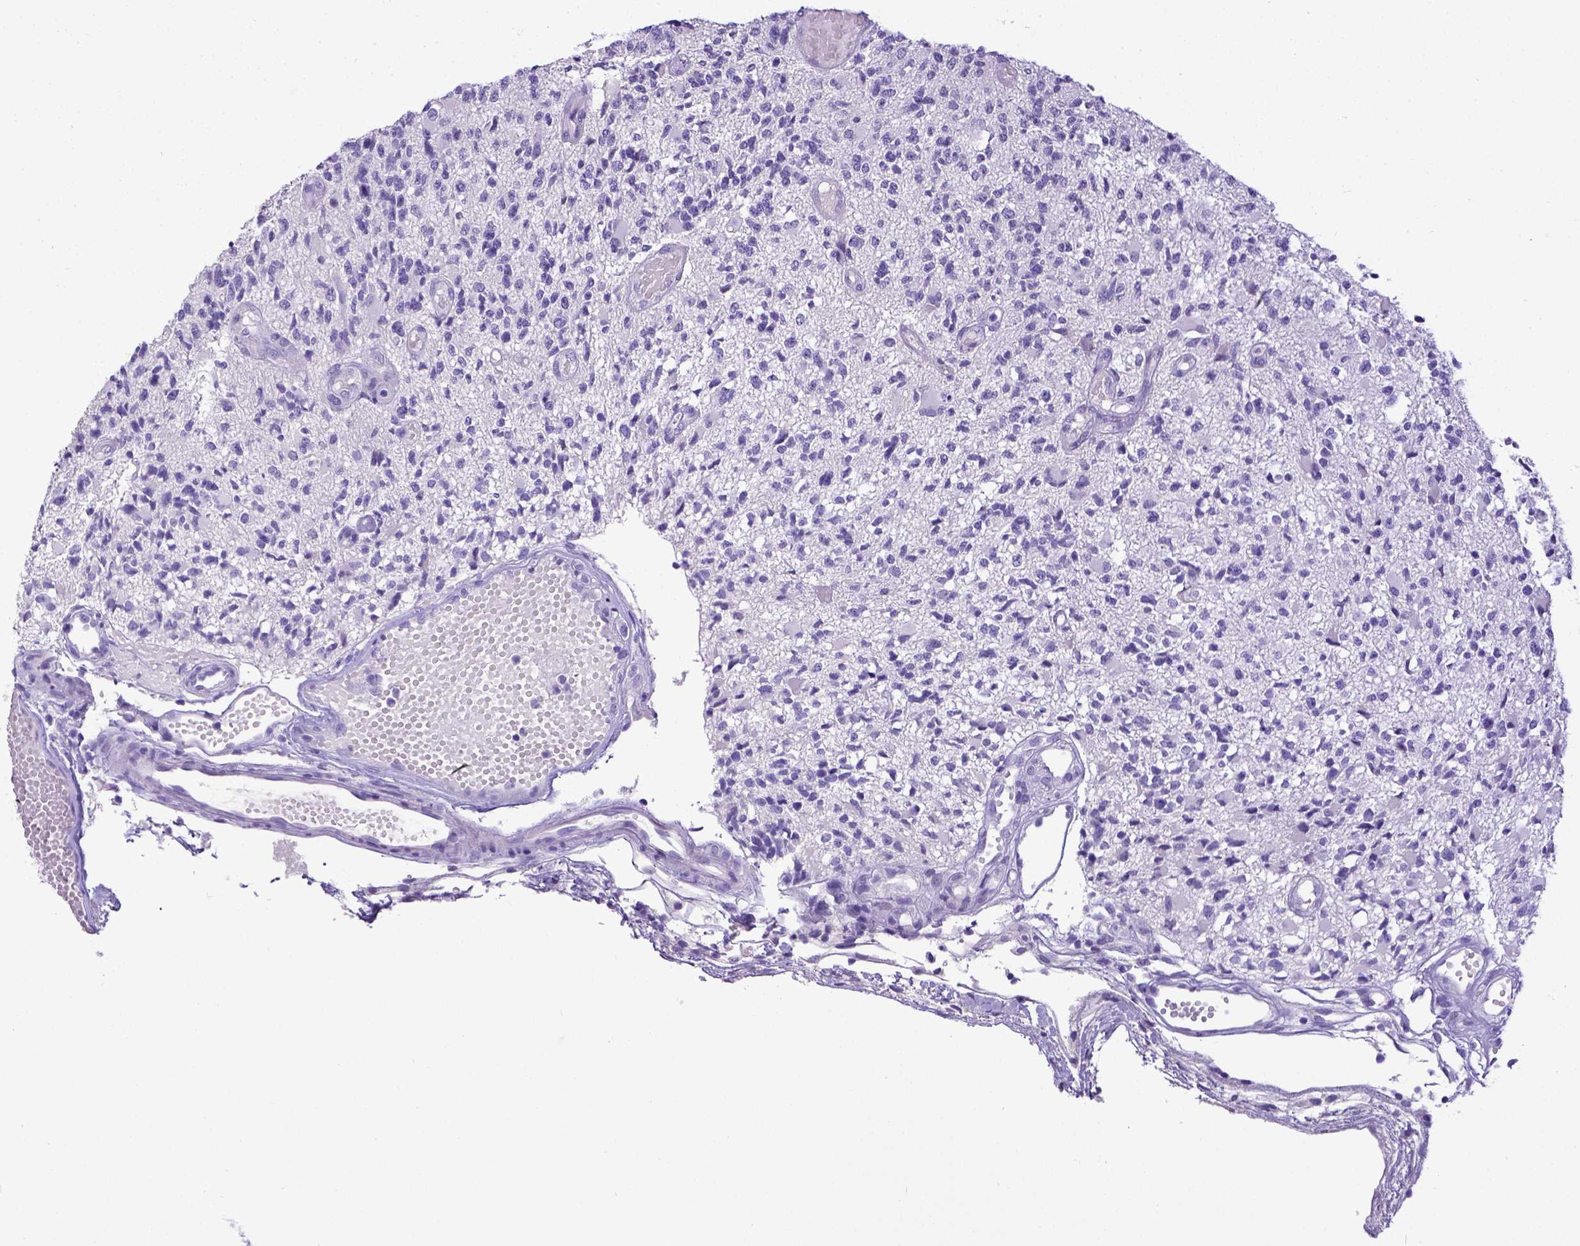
{"staining": {"intensity": "negative", "quantity": "none", "location": "none"}, "tissue": "glioma", "cell_type": "Tumor cells", "image_type": "cancer", "snomed": [{"axis": "morphology", "description": "Glioma, malignant, High grade"}, {"axis": "topography", "description": "Brain"}], "caption": "Tumor cells show no significant expression in glioma.", "gene": "ESR1", "patient": {"sex": "female", "age": 63}}